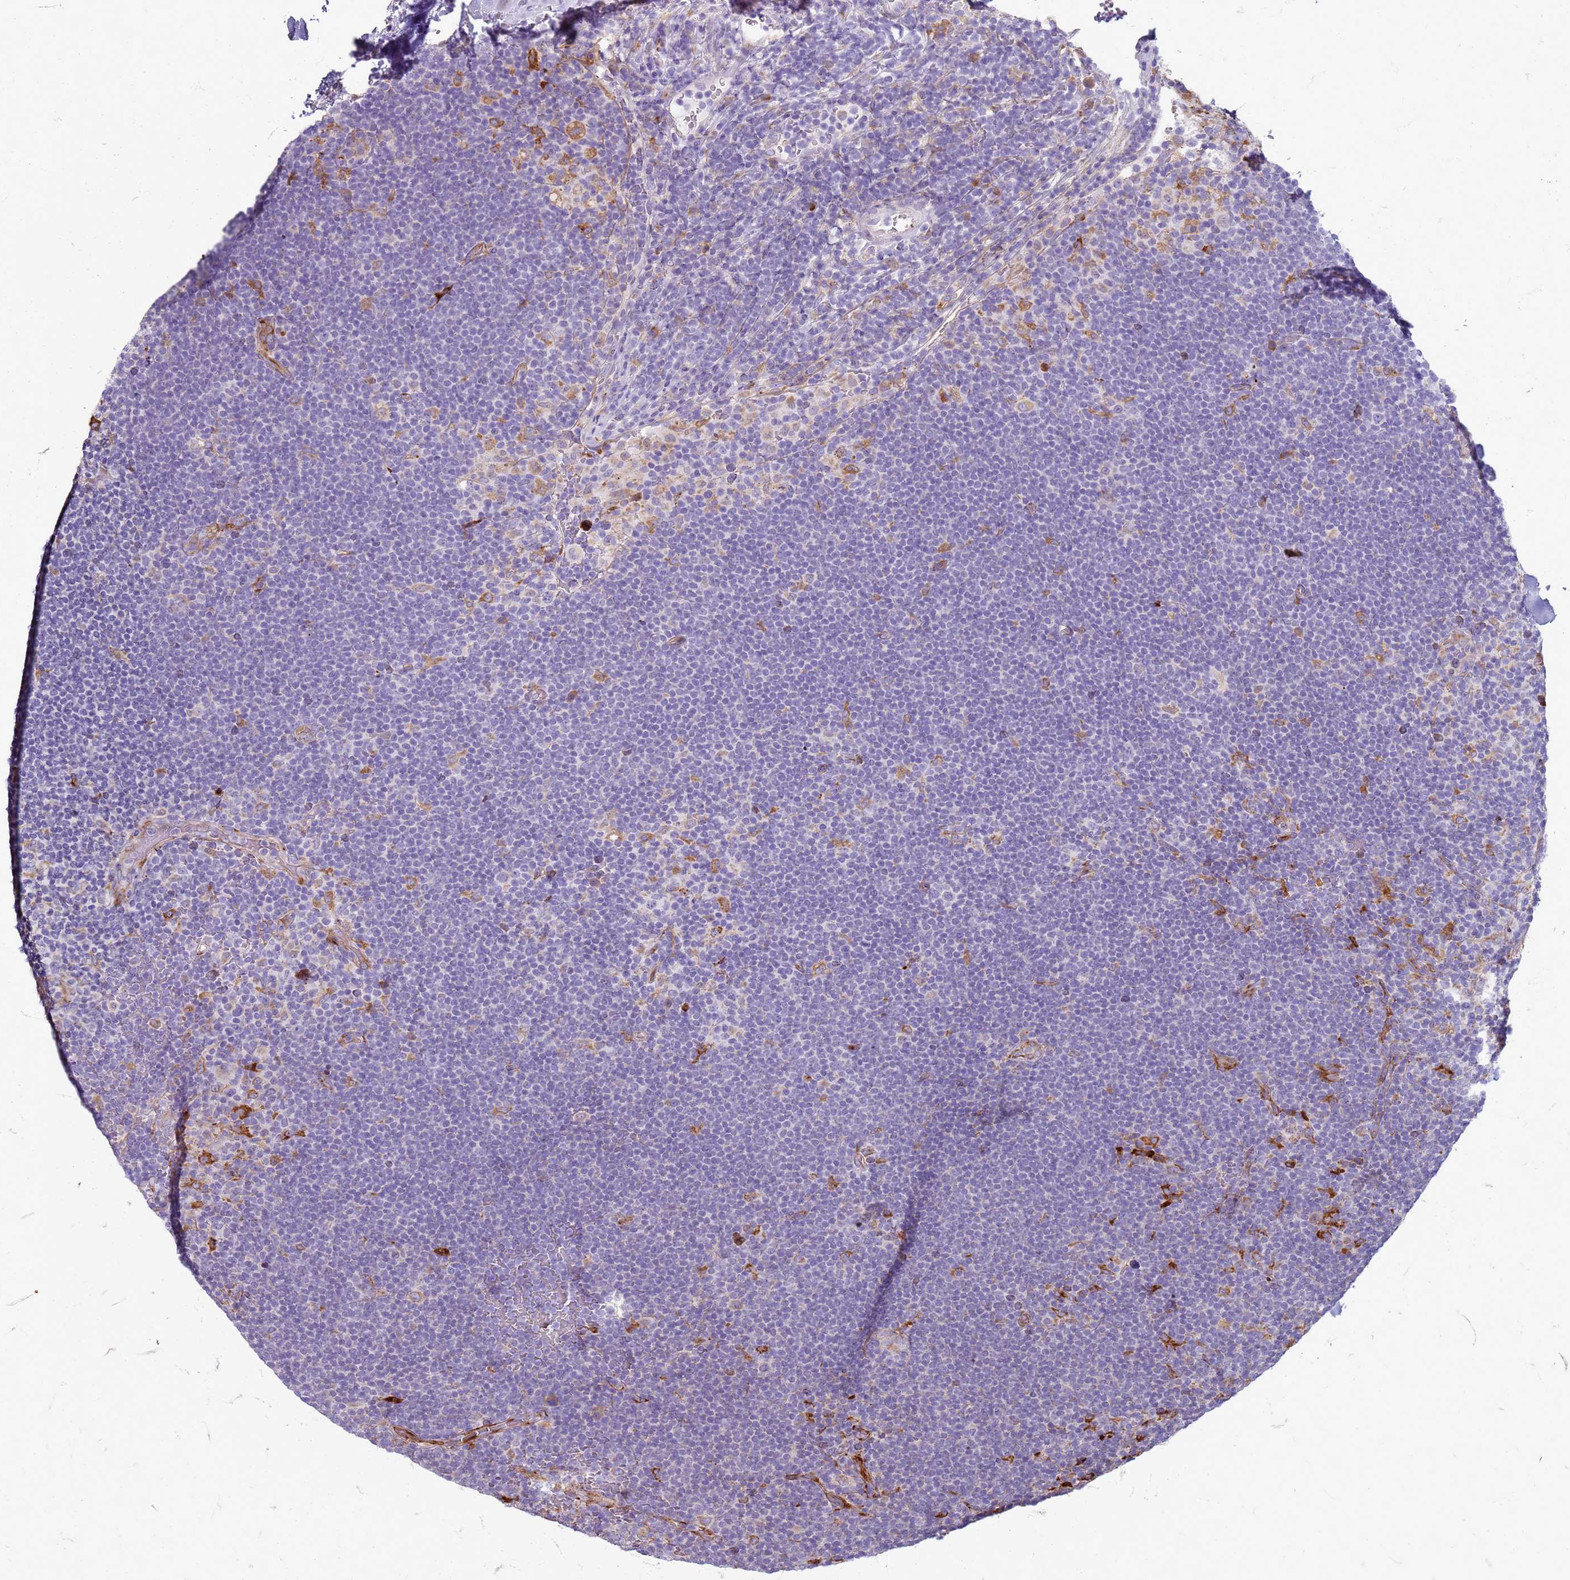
{"staining": {"intensity": "moderate", "quantity": "<25%", "location": "cytoplasmic/membranous"}, "tissue": "lymphoma", "cell_type": "Tumor cells", "image_type": "cancer", "snomed": [{"axis": "morphology", "description": "Hodgkin's disease, NOS"}, {"axis": "topography", "description": "Lymph node"}], "caption": "Lymphoma stained with DAB immunohistochemistry shows low levels of moderate cytoplasmic/membranous expression in approximately <25% of tumor cells.", "gene": "PDK3", "patient": {"sex": "female", "age": 57}}